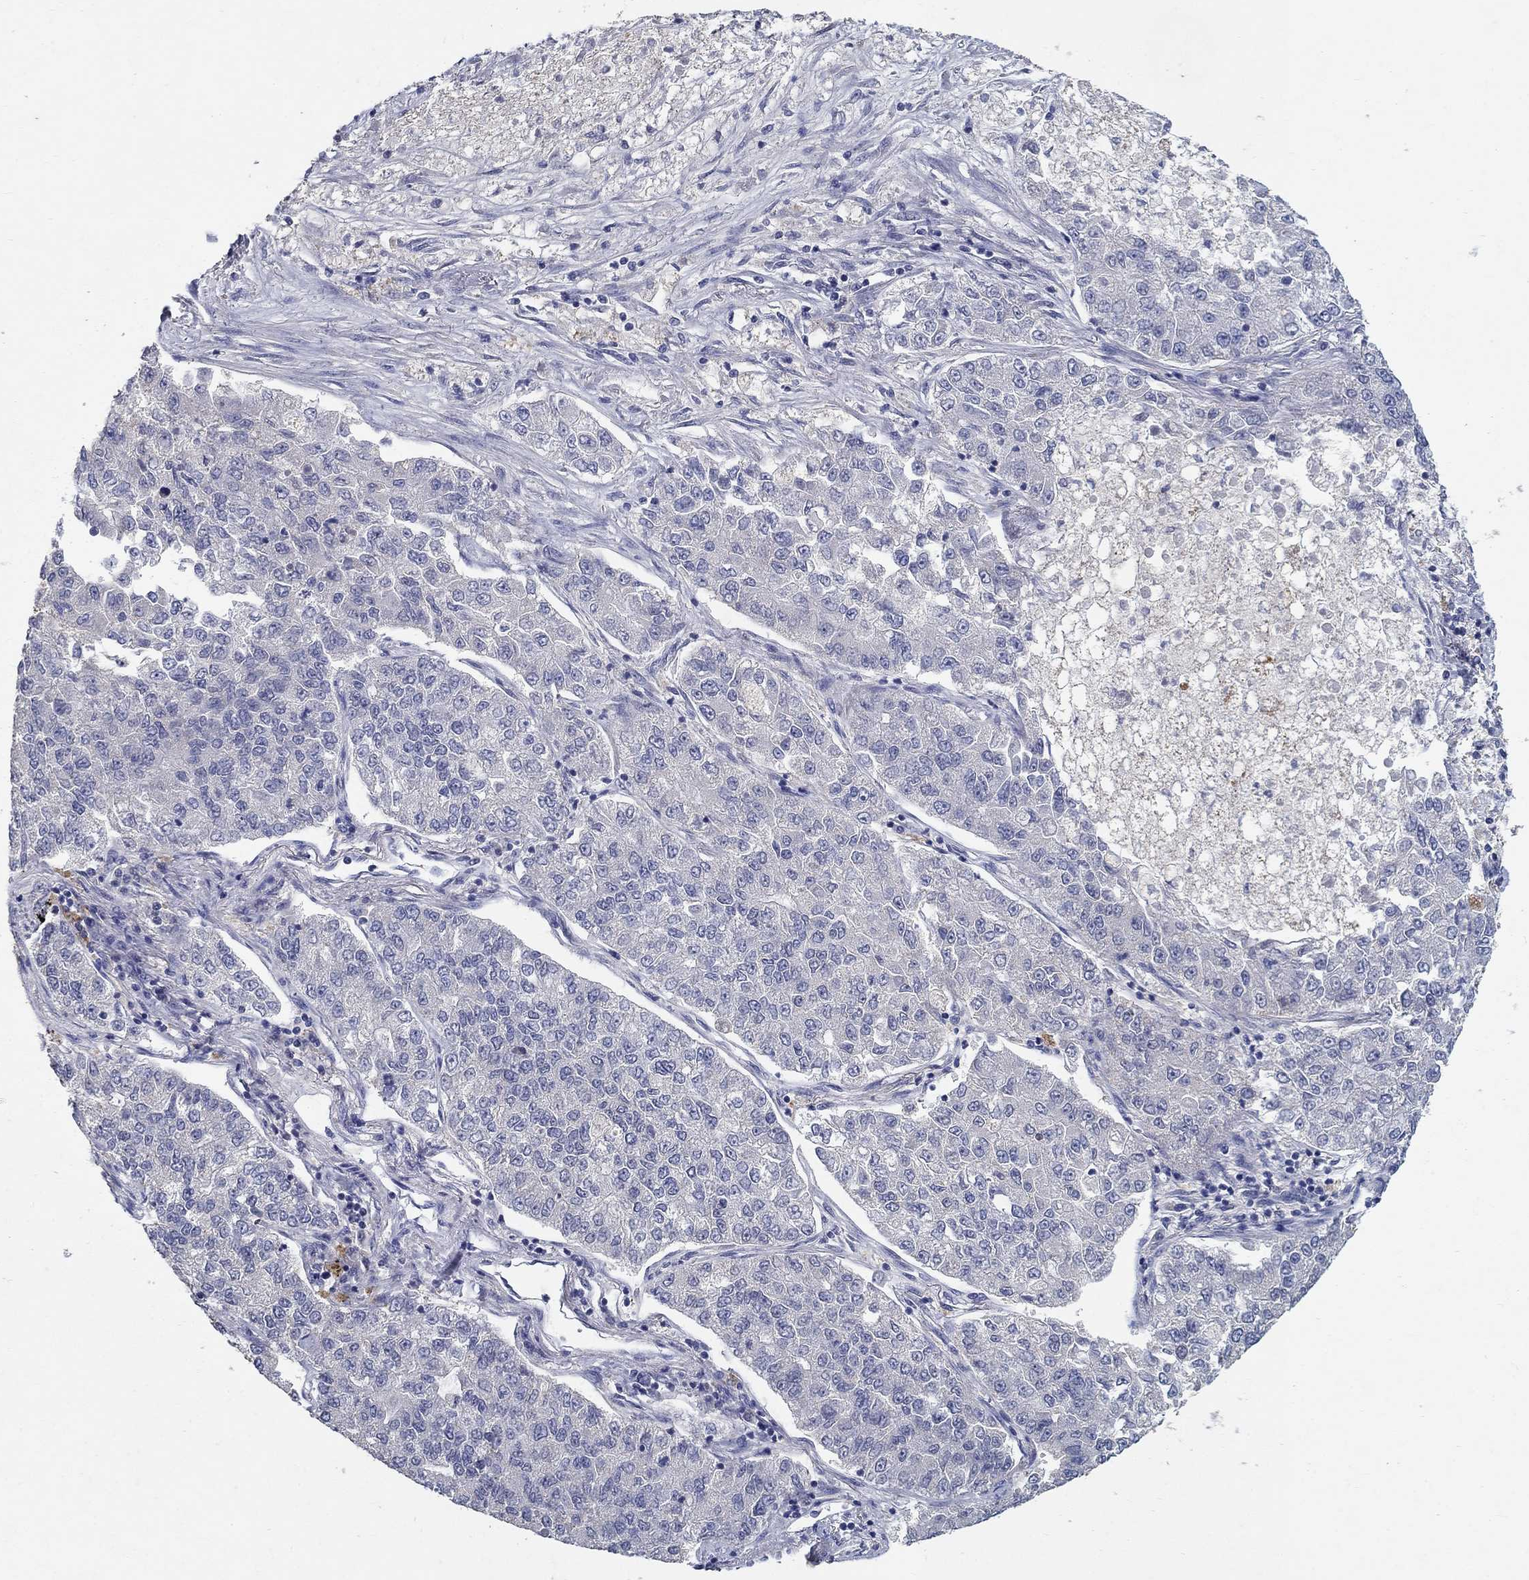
{"staining": {"intensity": "negative", "quantity": "none", "location": "none"}, "tissue": "lung cancer", "cell_type": "Tumor cells", "image_type": "cancer", "snomed": [{"axis": "morphology", "description": "Adenocarcinoma, NOS"}, {"axis": "topography", "description": "Lung"}], "caption": "Immunohistochemistry histopathology image of neoplastic tissue: human lung cancer stained with DAB shows no significant protein expression in tumor cells.", "gene": "PROZ", "patient": {"sex": "male", "age": 49}}